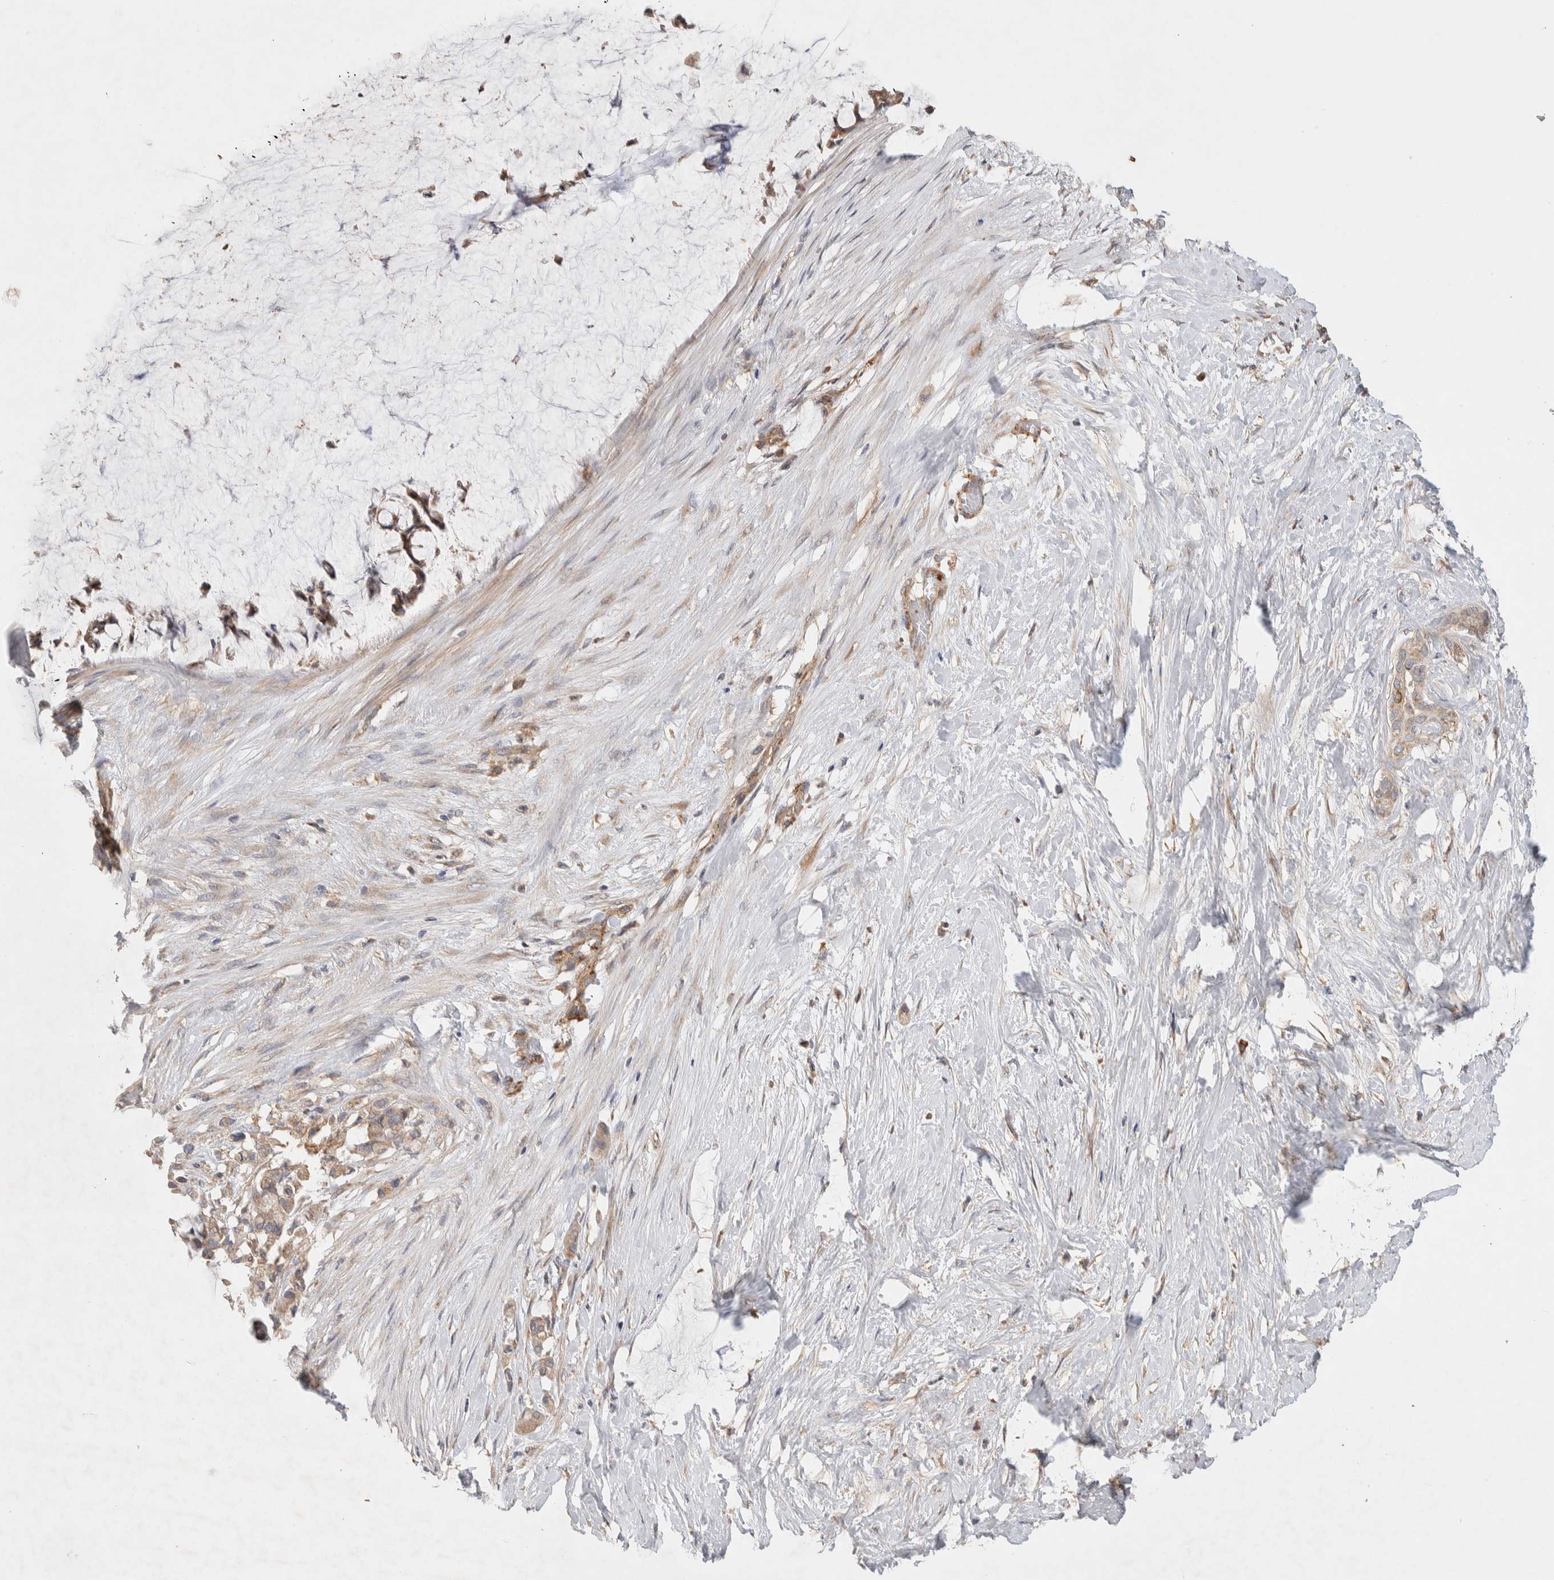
{"staining": {"intensity": "moderate", "quantity": ">75%", "location": "cytoplasmic/membranous"}, "tissue": "pancreatic cancer", "cell_type": "Tumor cells", "image_type": "cancer", "snomed": [{"axis": "morphology", "description": "Adenocarcinoma, NOS"}, {"axis": "topography", "description": "Pancreas"}], "caption": "Human pancreatic adenocarcinoma stained for a protein (brown) demonstrates moderate cytoplasmic/membranous positive positivity in approximately >75% of tumor cells.", "gene": "DEPTOR", "patient": {"sex": "male", "age": 41}}